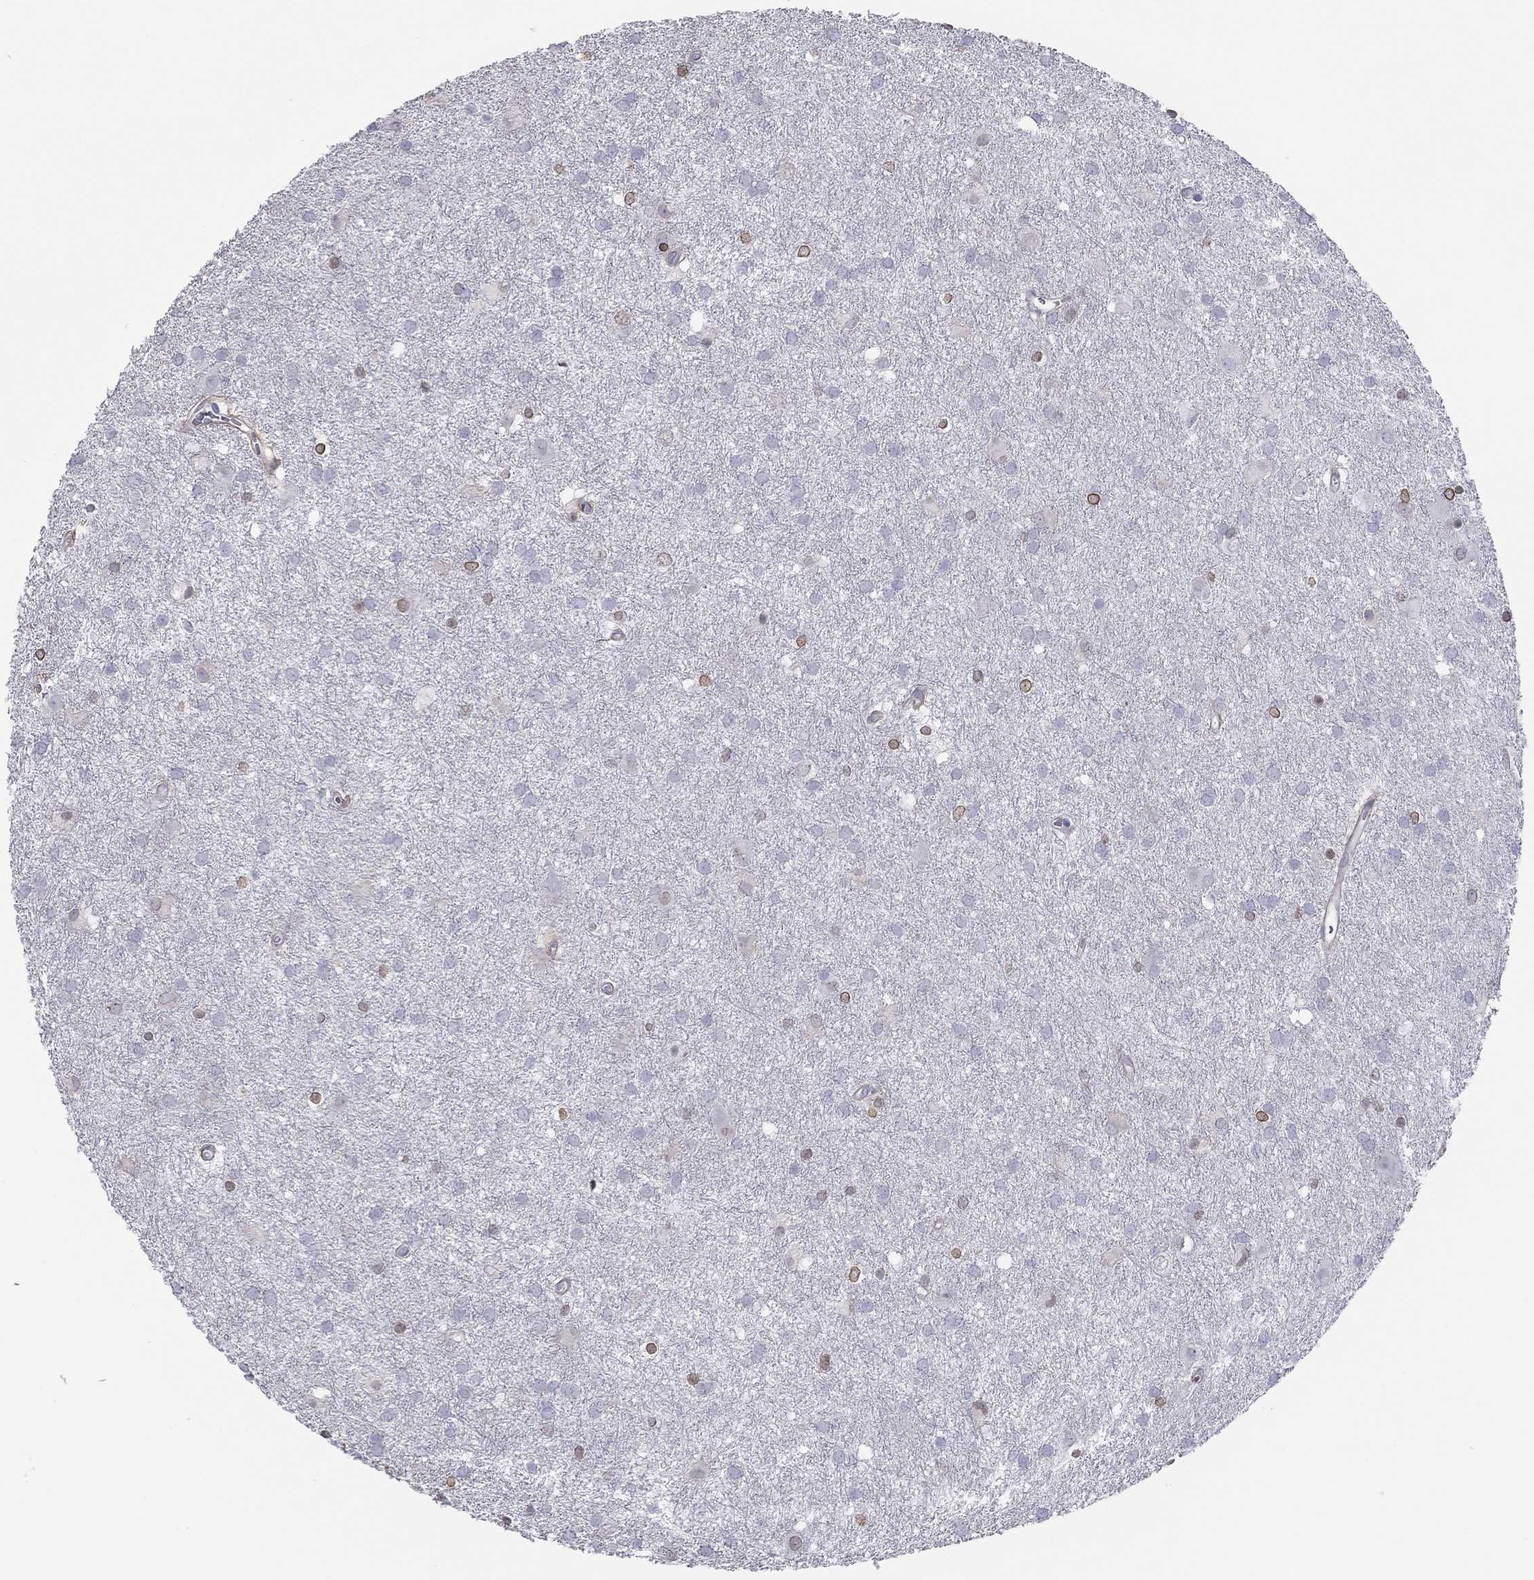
{"staining": {"intensity": "moderate", "quantity": "<25%", "location": "cytoplasmic/membranous,nuclear"}, "tissue": "glioma", "cell_type": "Tumor cells", "image_type": "cancer", "snomed": [{"axis": "morphology", "description": "Glioma, malignant, Low grade"}, {"axis": "topography", "description": "Brain"}], "caption": "The photomicrograph shows a brown stain indicating the presence of a protein in the cytoplasmic/membranous and nuclear of tumor cells in low-grade glioma (malignant). The protein of interest is stained brown, and the nuclei are stained in blue (DAB (3,3'-diaminobenzidine) IHC with brightfield microscopy, high magnification).", "gene": "ESPL1", "patient": {"sex": "male", "age": 58}}